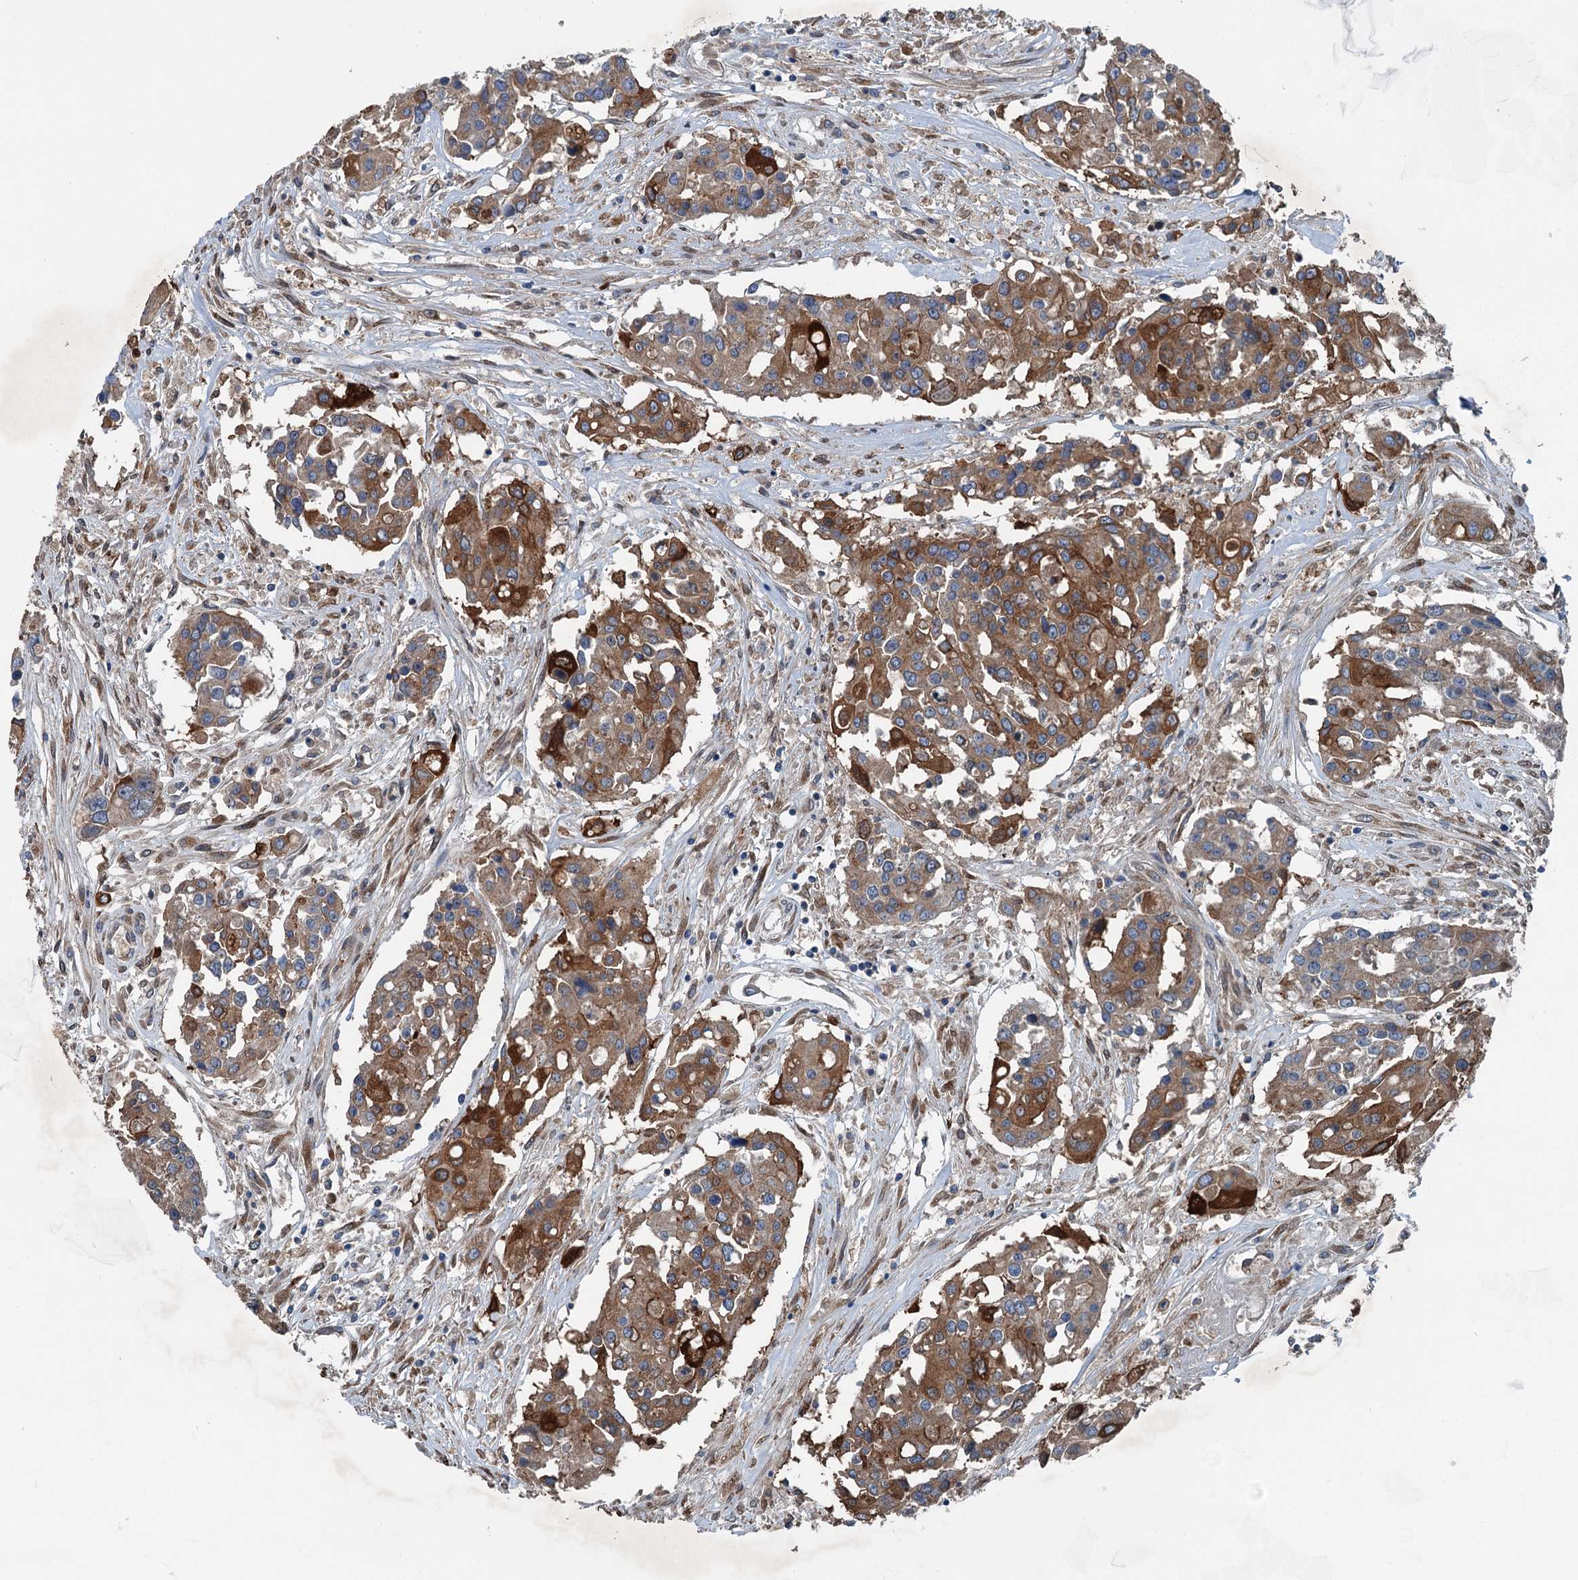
{"staining": {"intensity": "moderate", "quantity": ">75%", "location": "cytoplasmic/membranous"}, "tissue": "colorectal cancer", "cell_type": "Tumor cells", "image_type": "cancer", "snomed": [{"axis": "morphology", "description": "Adenocarcinoma, NOS"}, {"axis": "topography", "description": "Colon"}], "caption": "High-magnification brightfield microscopy of colorectal cancer stained with DAB (brown) and counterstained with hematoxylin (blue). tumor cells exhibit moderate cytoplasmic/membranous positivity is seen in approximately>75% of cells.", "gene": "CALCOCO1", "patient": {"sex": "male", "age": 77}}